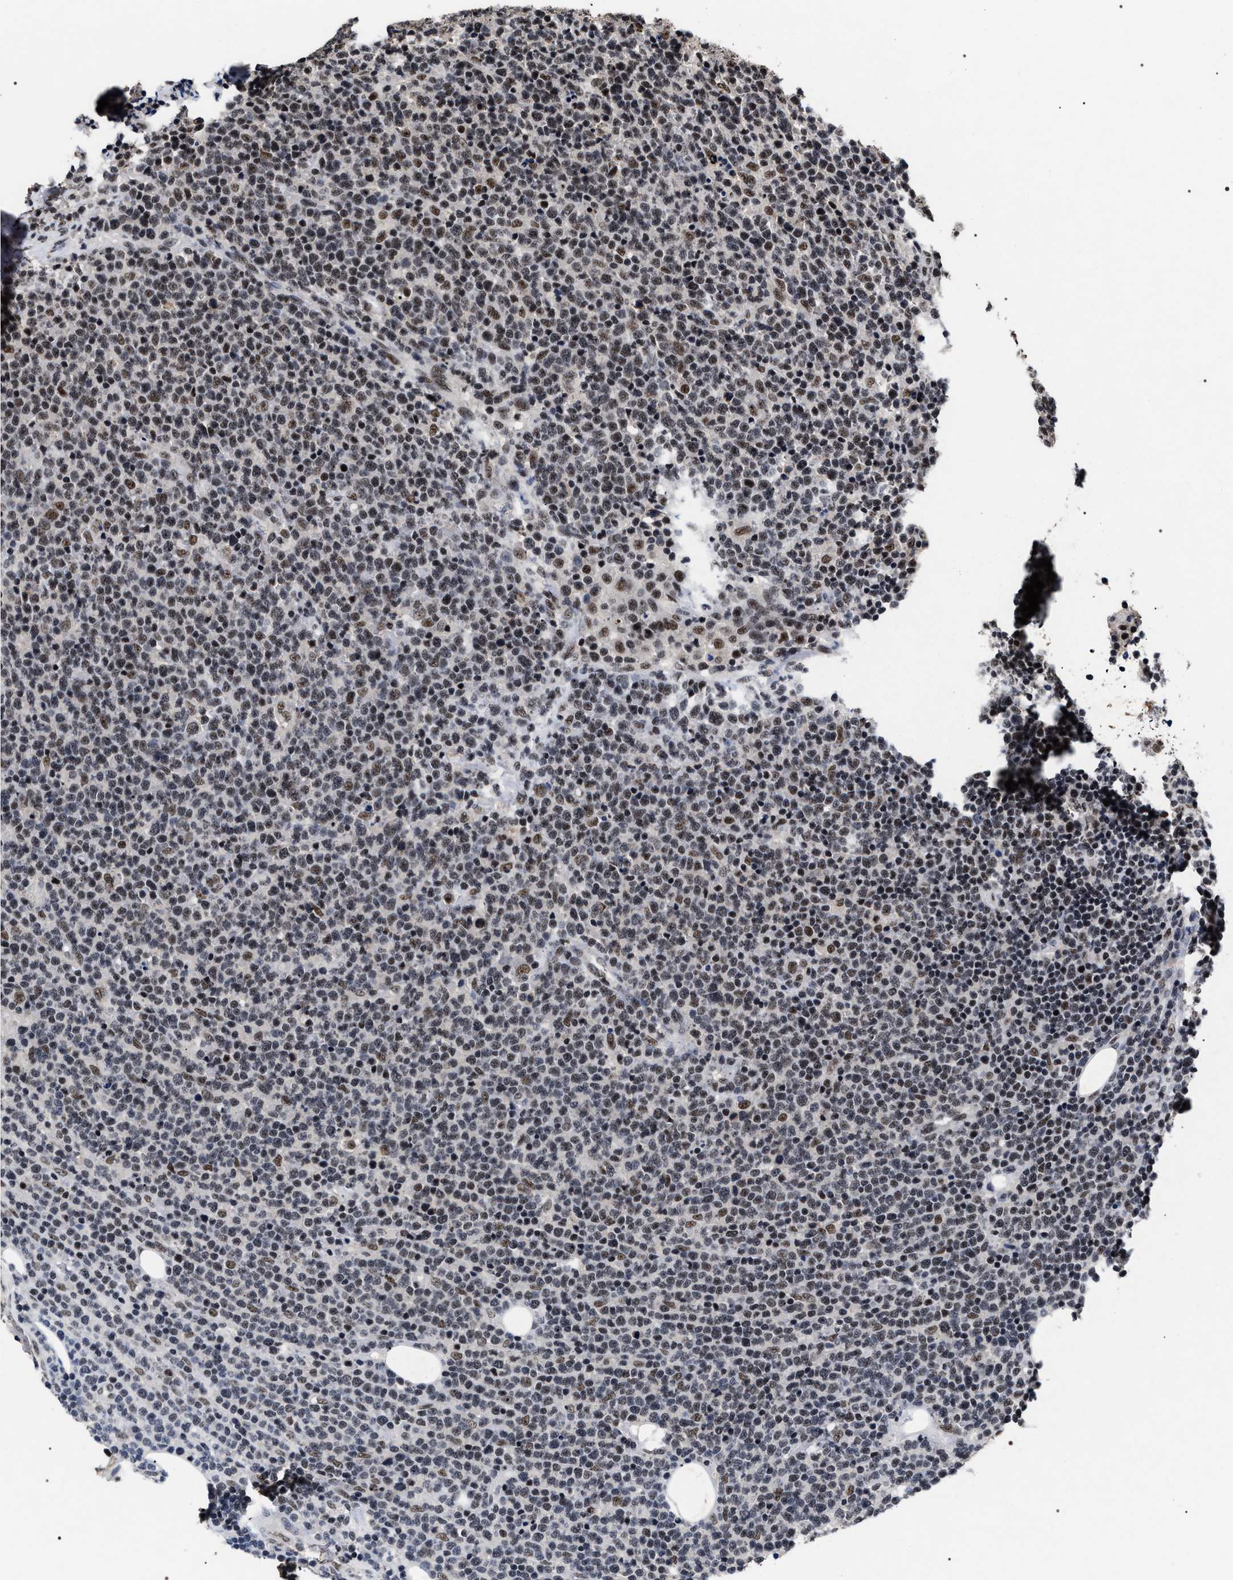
{"staining": {"intensity": "moderate", "quantity": "25%-75%", "location": "nuclear"}, "tissue": "lymphoma", "cell_type": "Tumor cells", "image_type": "cancer", "snomed": [{"axis": "morphology", "description": "Malignant lymphoma, non-Hodgkin's type, High grade"}, {"axis": "topography", "description": "Lymph node"}], "caption": "Brown immunohistochemical staining in human high-grade malignant lymphoma, non-Hodgkin's type reveals moderate nuclear staining in approximately 25%-75% of tumor cells.", "gene": "RRP1B", "patient": {"sex": "male", "age": 61}}